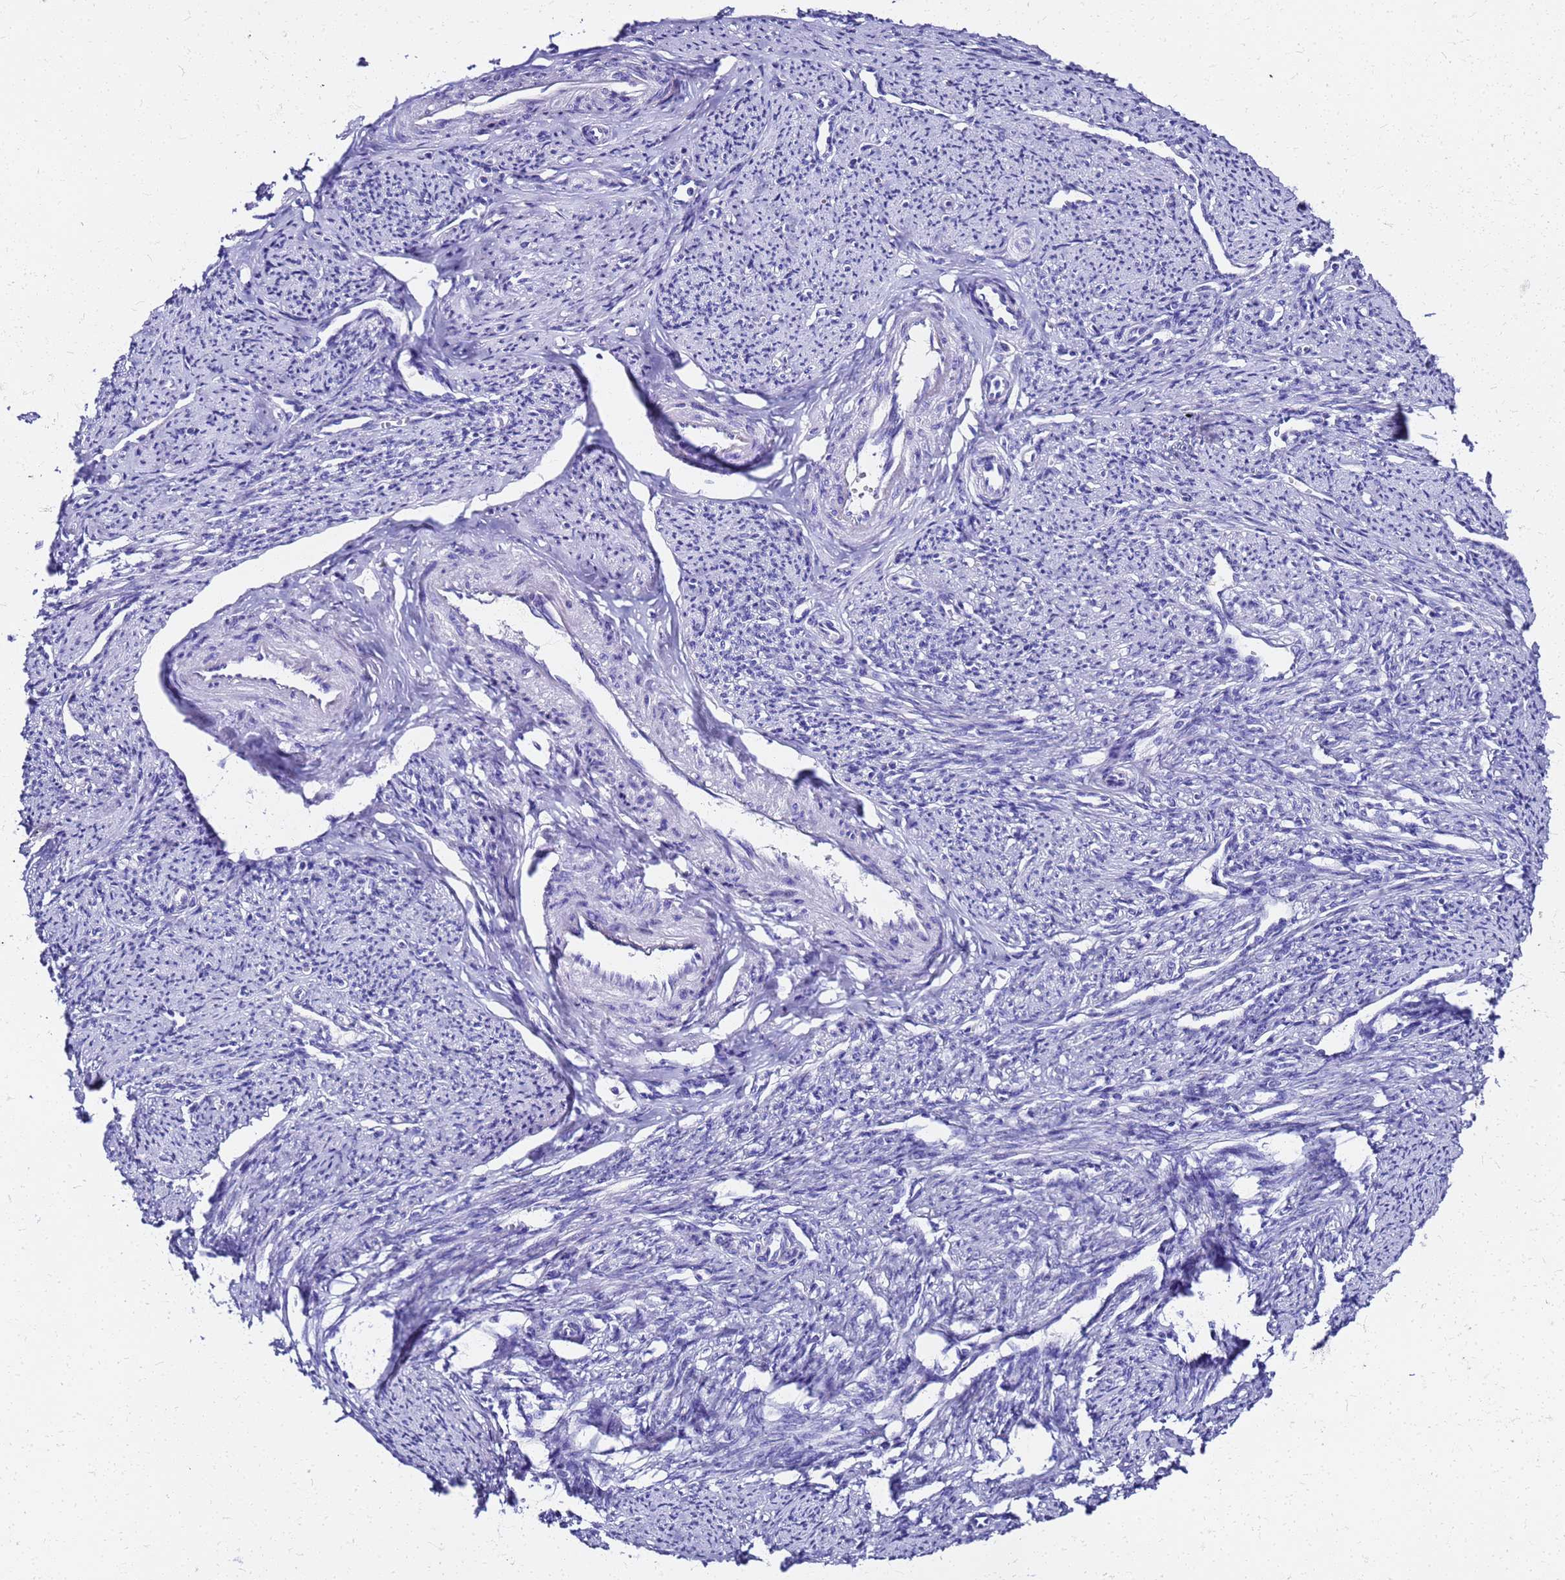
{"staining": {"intensity": "negative", "quantity": "none", "location": "none"}, "tissue": "smooth muscle", "cell_type": "Smooth muscle cells", "image_type": "normal", "snomed": [{"axis": "morphology", "description": "Normal tissue, NOS"}, {"axis": "topography", "description": "Smooth muscle"}, {"axis": "topography", "description": "Uterus"}], "caption": "Smooth muscle stained for a protein using immunohistochemistry shows no staining smooth muscle cells.", "gene": "SMIM21", "patient": {"sex": "female", "age": 59}}